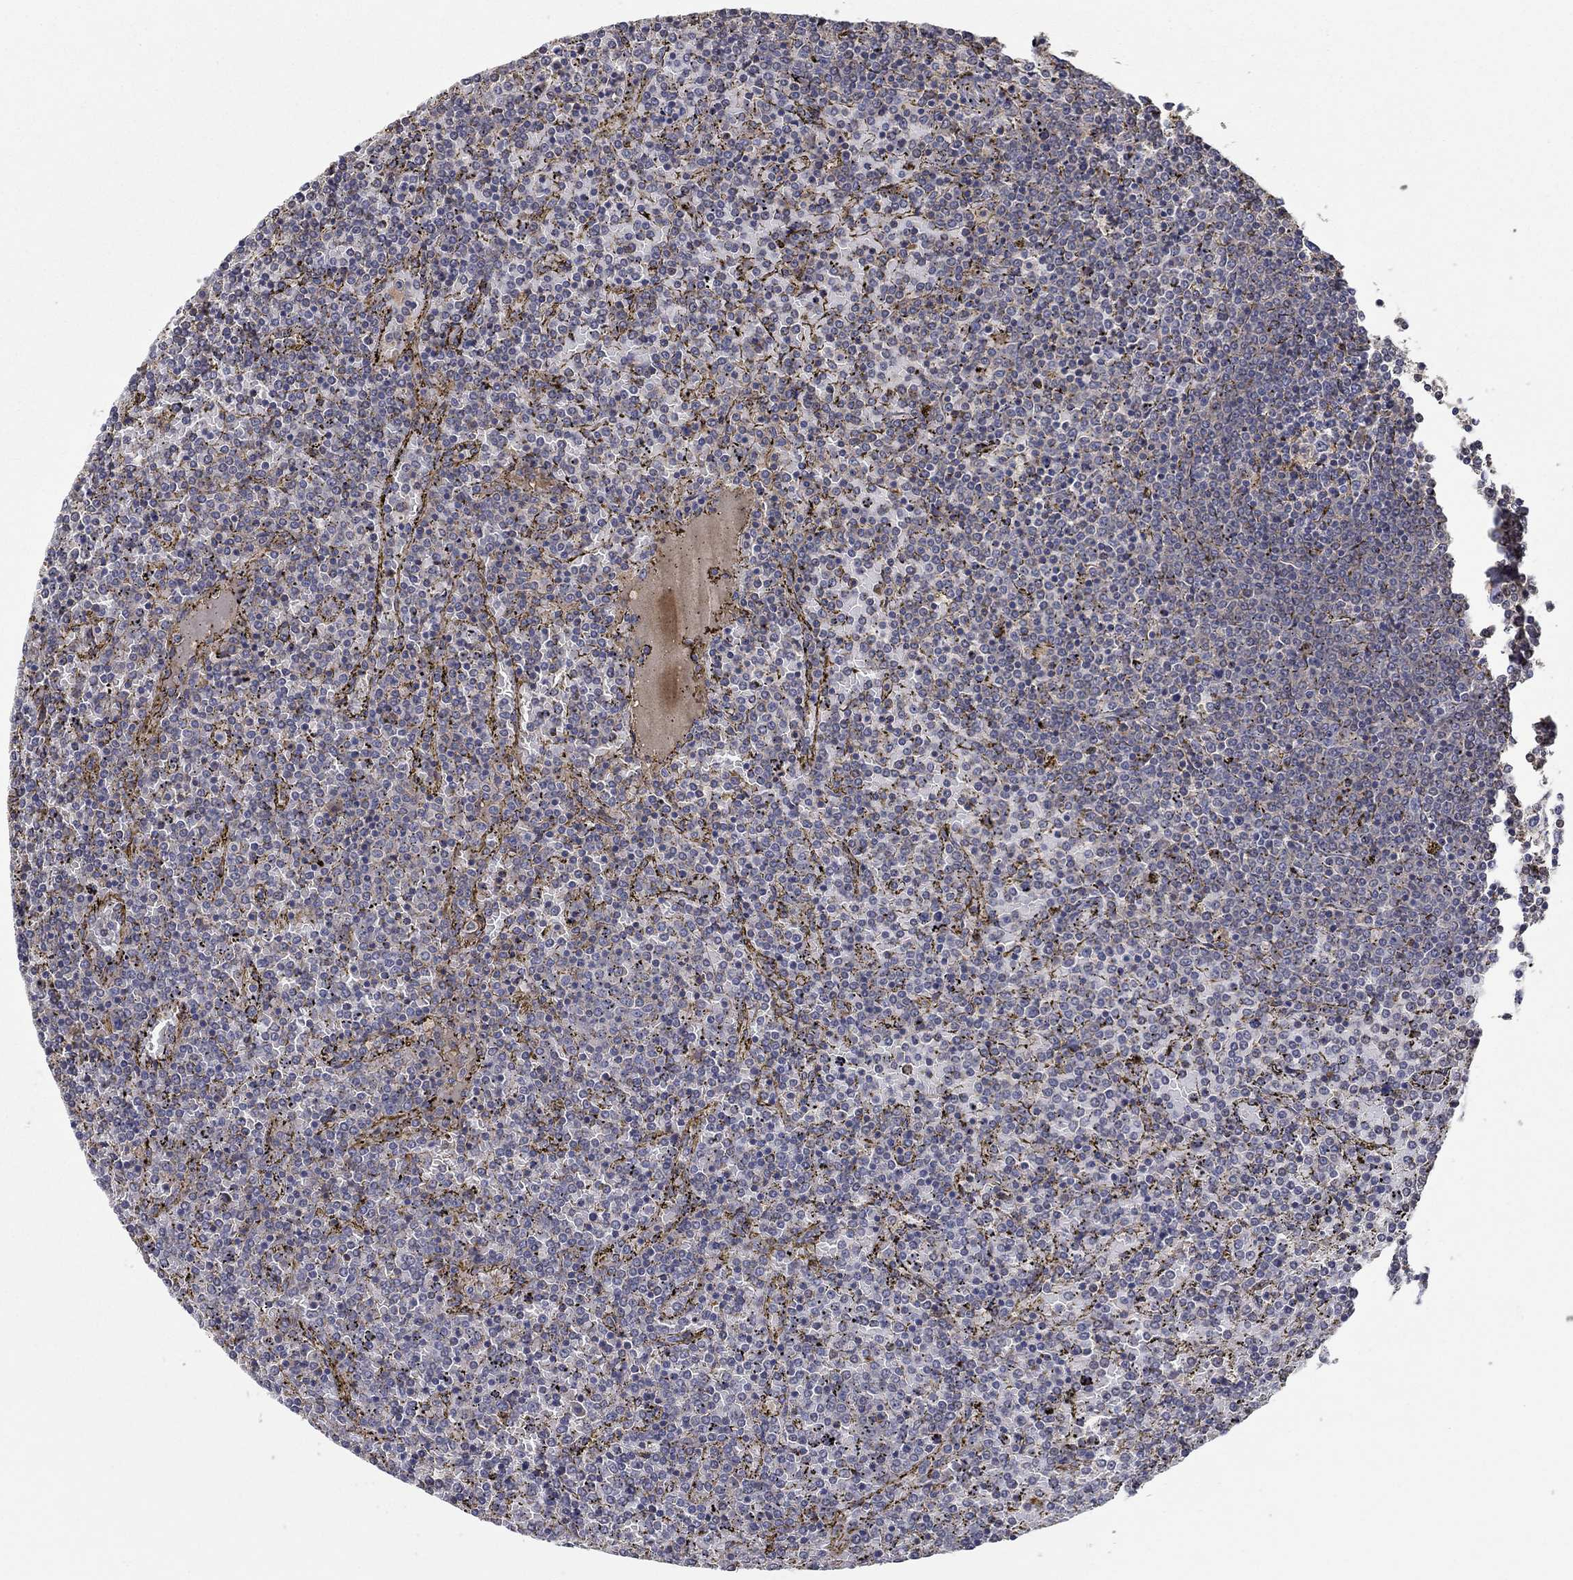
{"staining": {"intensity": "negative", "quantity": "none", "location": "none"}, "tissue": "lymphoma", "cell_type": "Tumor cells", "image_type": "cancer", "snomed": [{"axis": "morphology", "description": "Malignant lymphoma, non-Hodgkin's type, Low grade"}, {"axis": "topography", "description": "Spleen"}], "caption": "This is a micrograph of immunohistochemistry staining of lymphoma, which shows no positivity in tumor cells.", "gene": "IL10", "patient": {"sex": "female", "age": 77}}